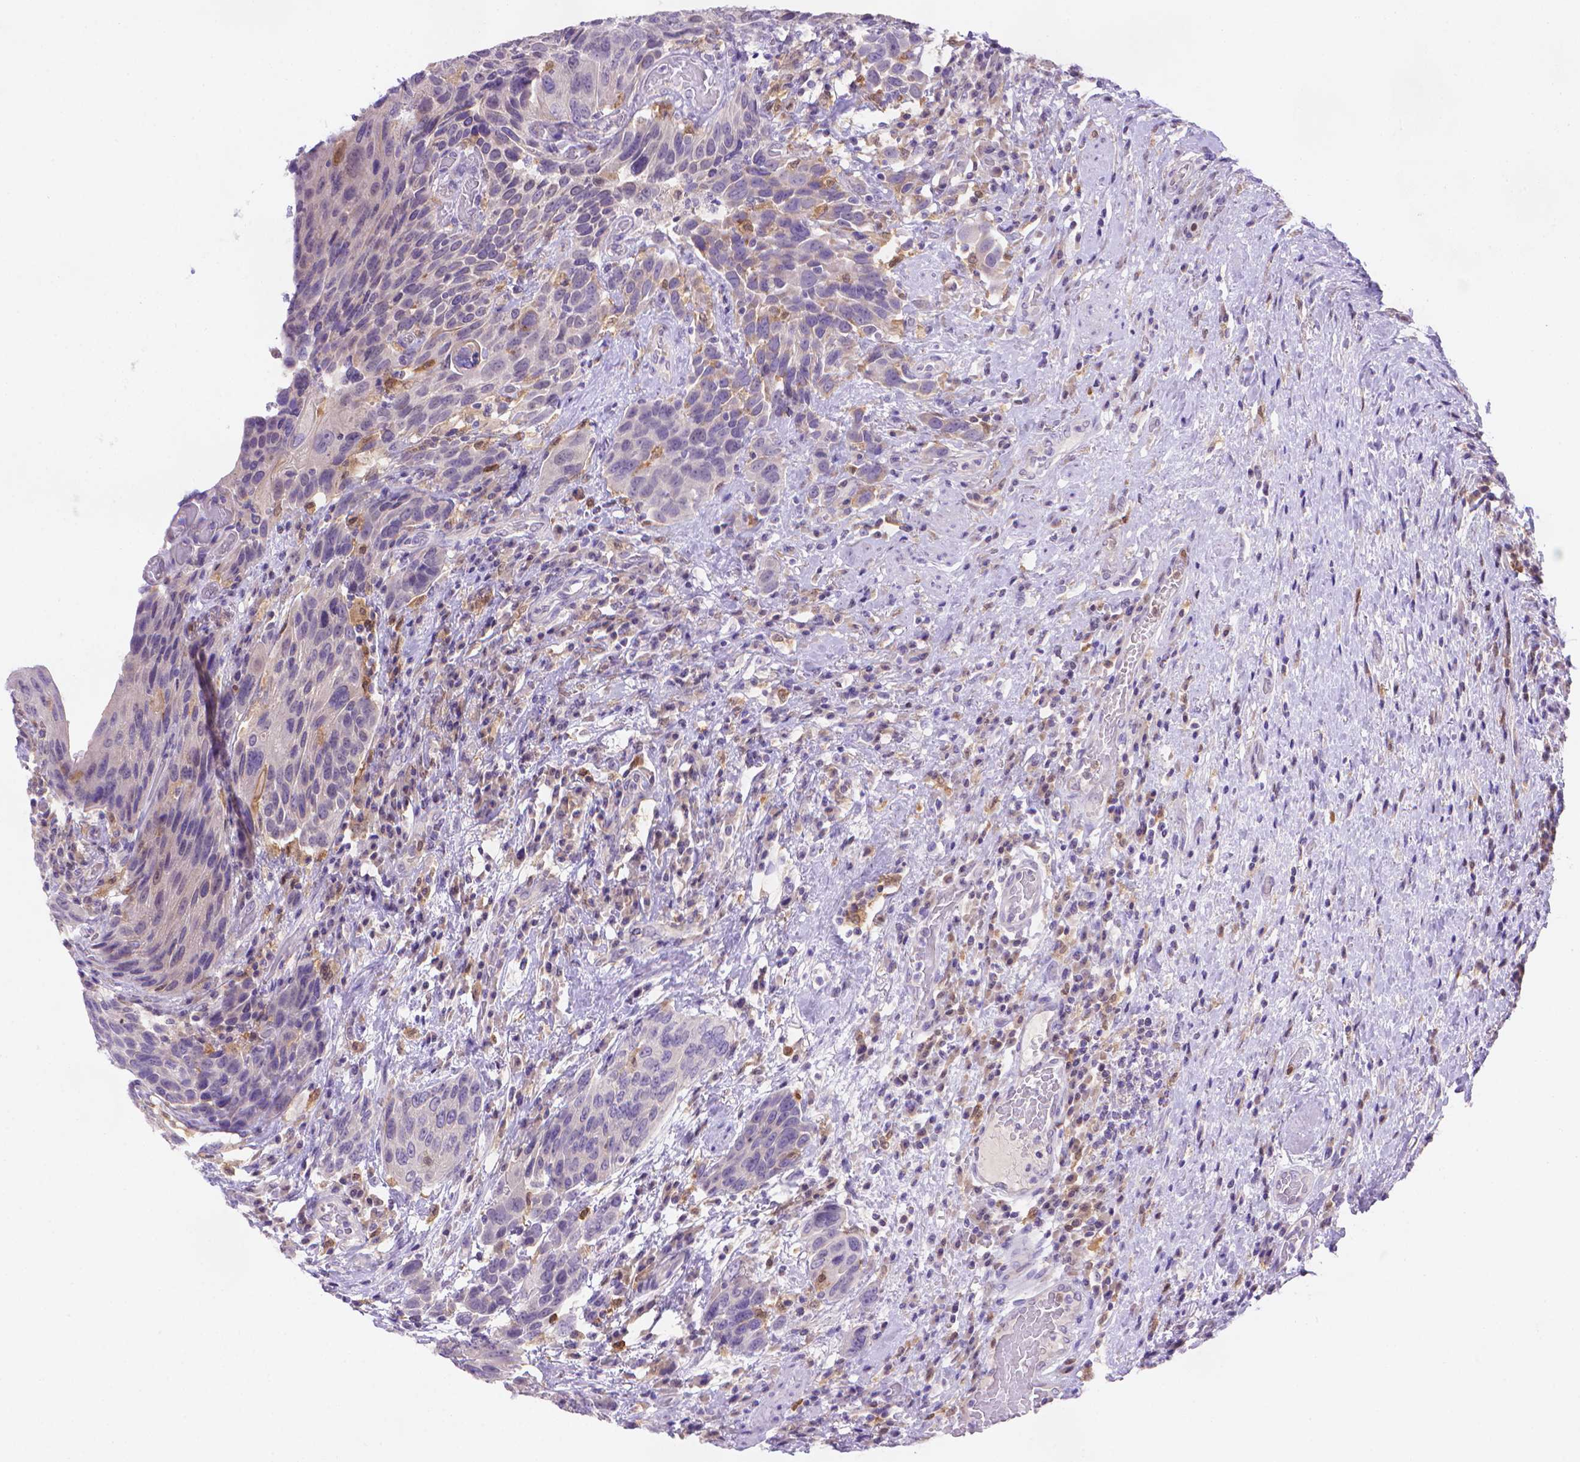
{"staining": {"intensity": "negative", "quantity": "none", "location": "none"}, "tissue": "urothelial cancer", "cell_type": "Tumor cells", "image_type": "cancer", "snomed": [{"axis": "morphology", "description": "Urothelial carcinoma, High grade"}, {"axis": "topography", "description": "Urinary bladder"}], "caption": "High power microscopy micrograph of an IHC histopathology image of urothelial cancer, revealing no significant positivity in tumor cells. (Stains: DAB immunohistochemistry with hematoxylin counter stain, Microscopy: brightfield microscopy at high magnification).", "gene": "FGD2", "patient": {"sex": "female", "age": 70}}